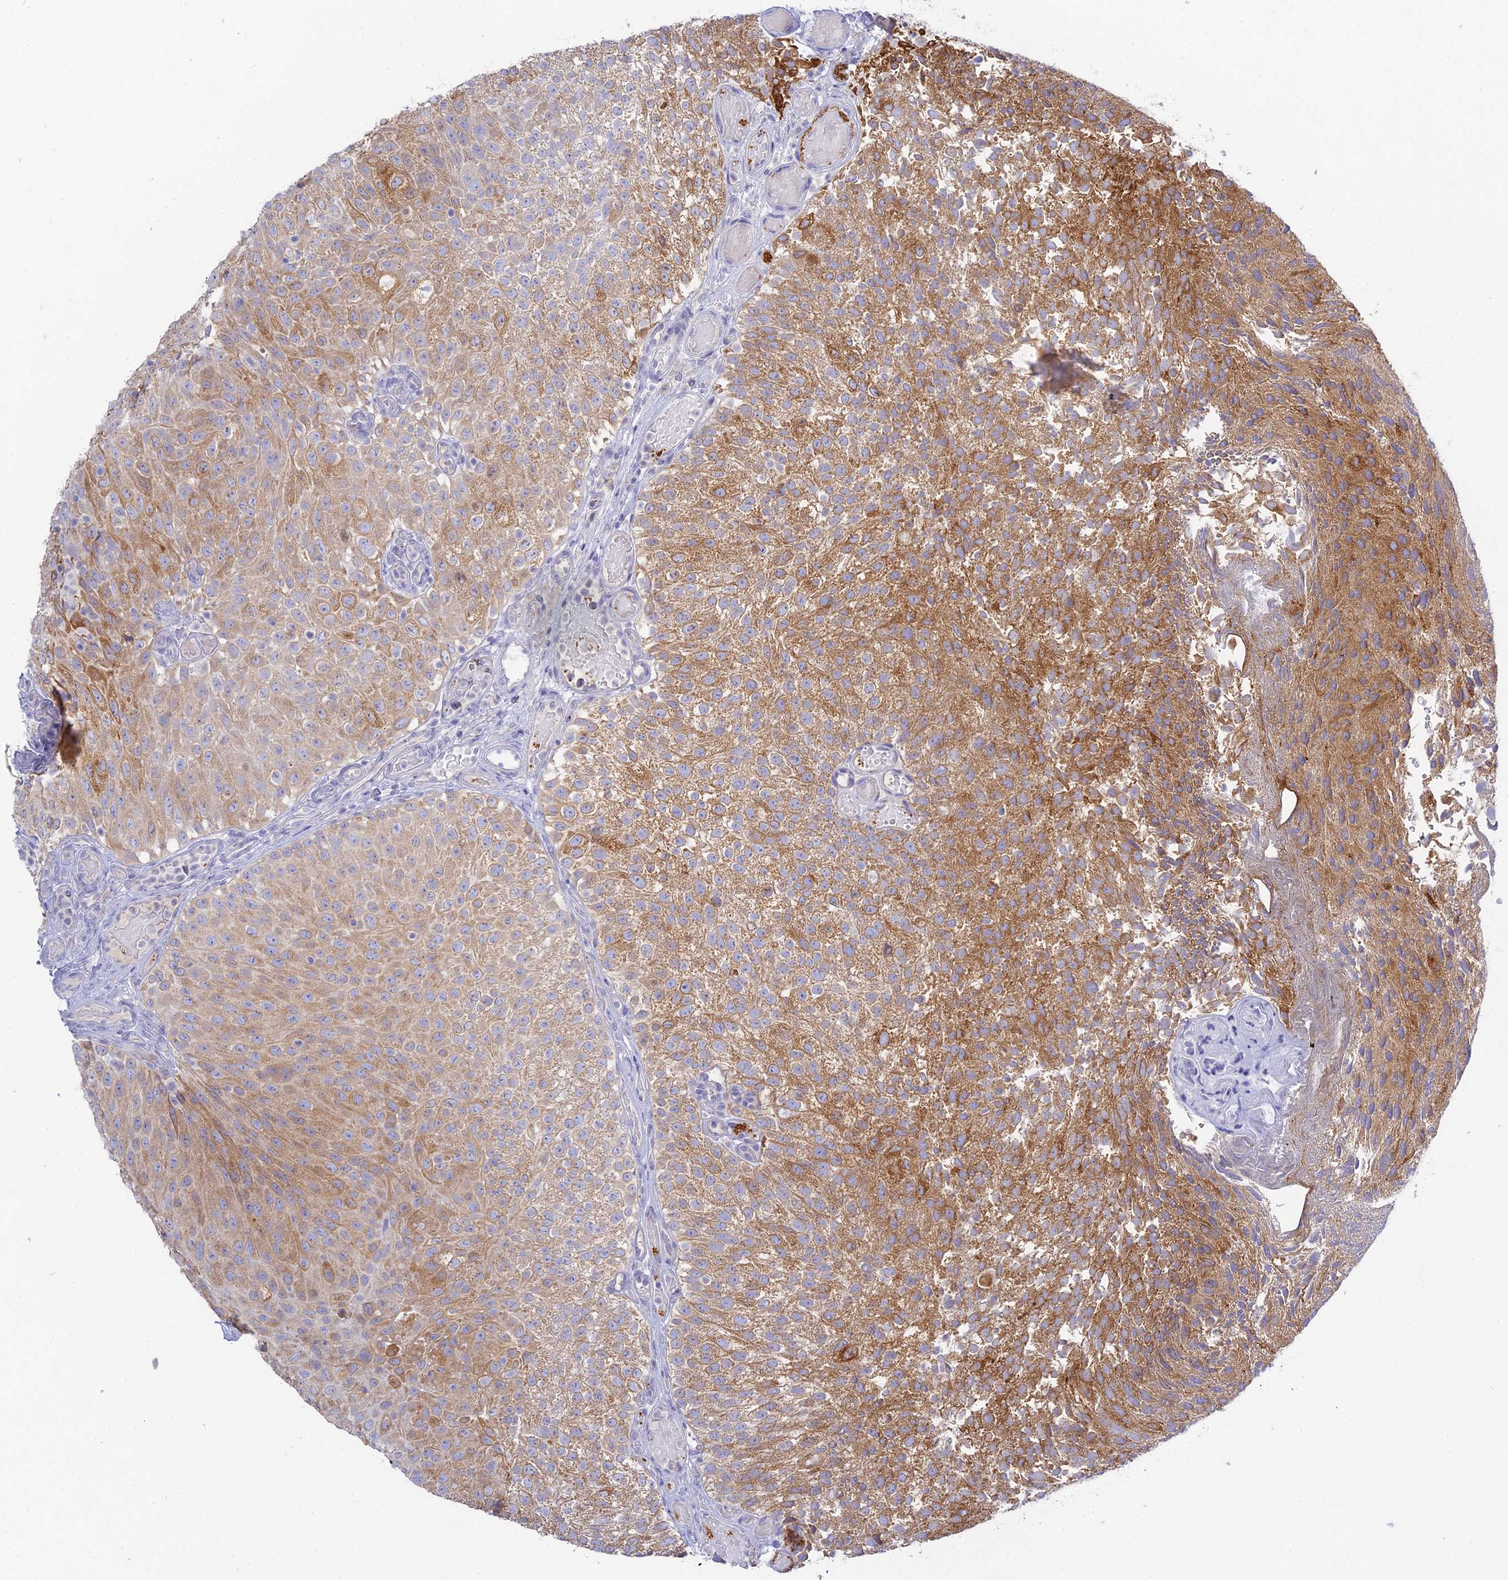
{"staining": {"intensity": "moderate", "quantity": ">75%", "location": "cytoplasmic/membranous"}, "tissue": "urothelial cancer", "cell_type": "Tumor cells", "image_type": "cancer", "snomed": [{"axis": "morphology", "description": "Urothelial carcinoma, Low grade"}, {"axis": "topography", "description": "Urinary bladder"}], "caption": "Protein positivity by IHC demonstrates moderate cytoplasmic/membranous staining in about >75% of tumor cells in urothelial cancer.", "gene": "TMEM40", "patient": {"sex": "male", "age": 78}}